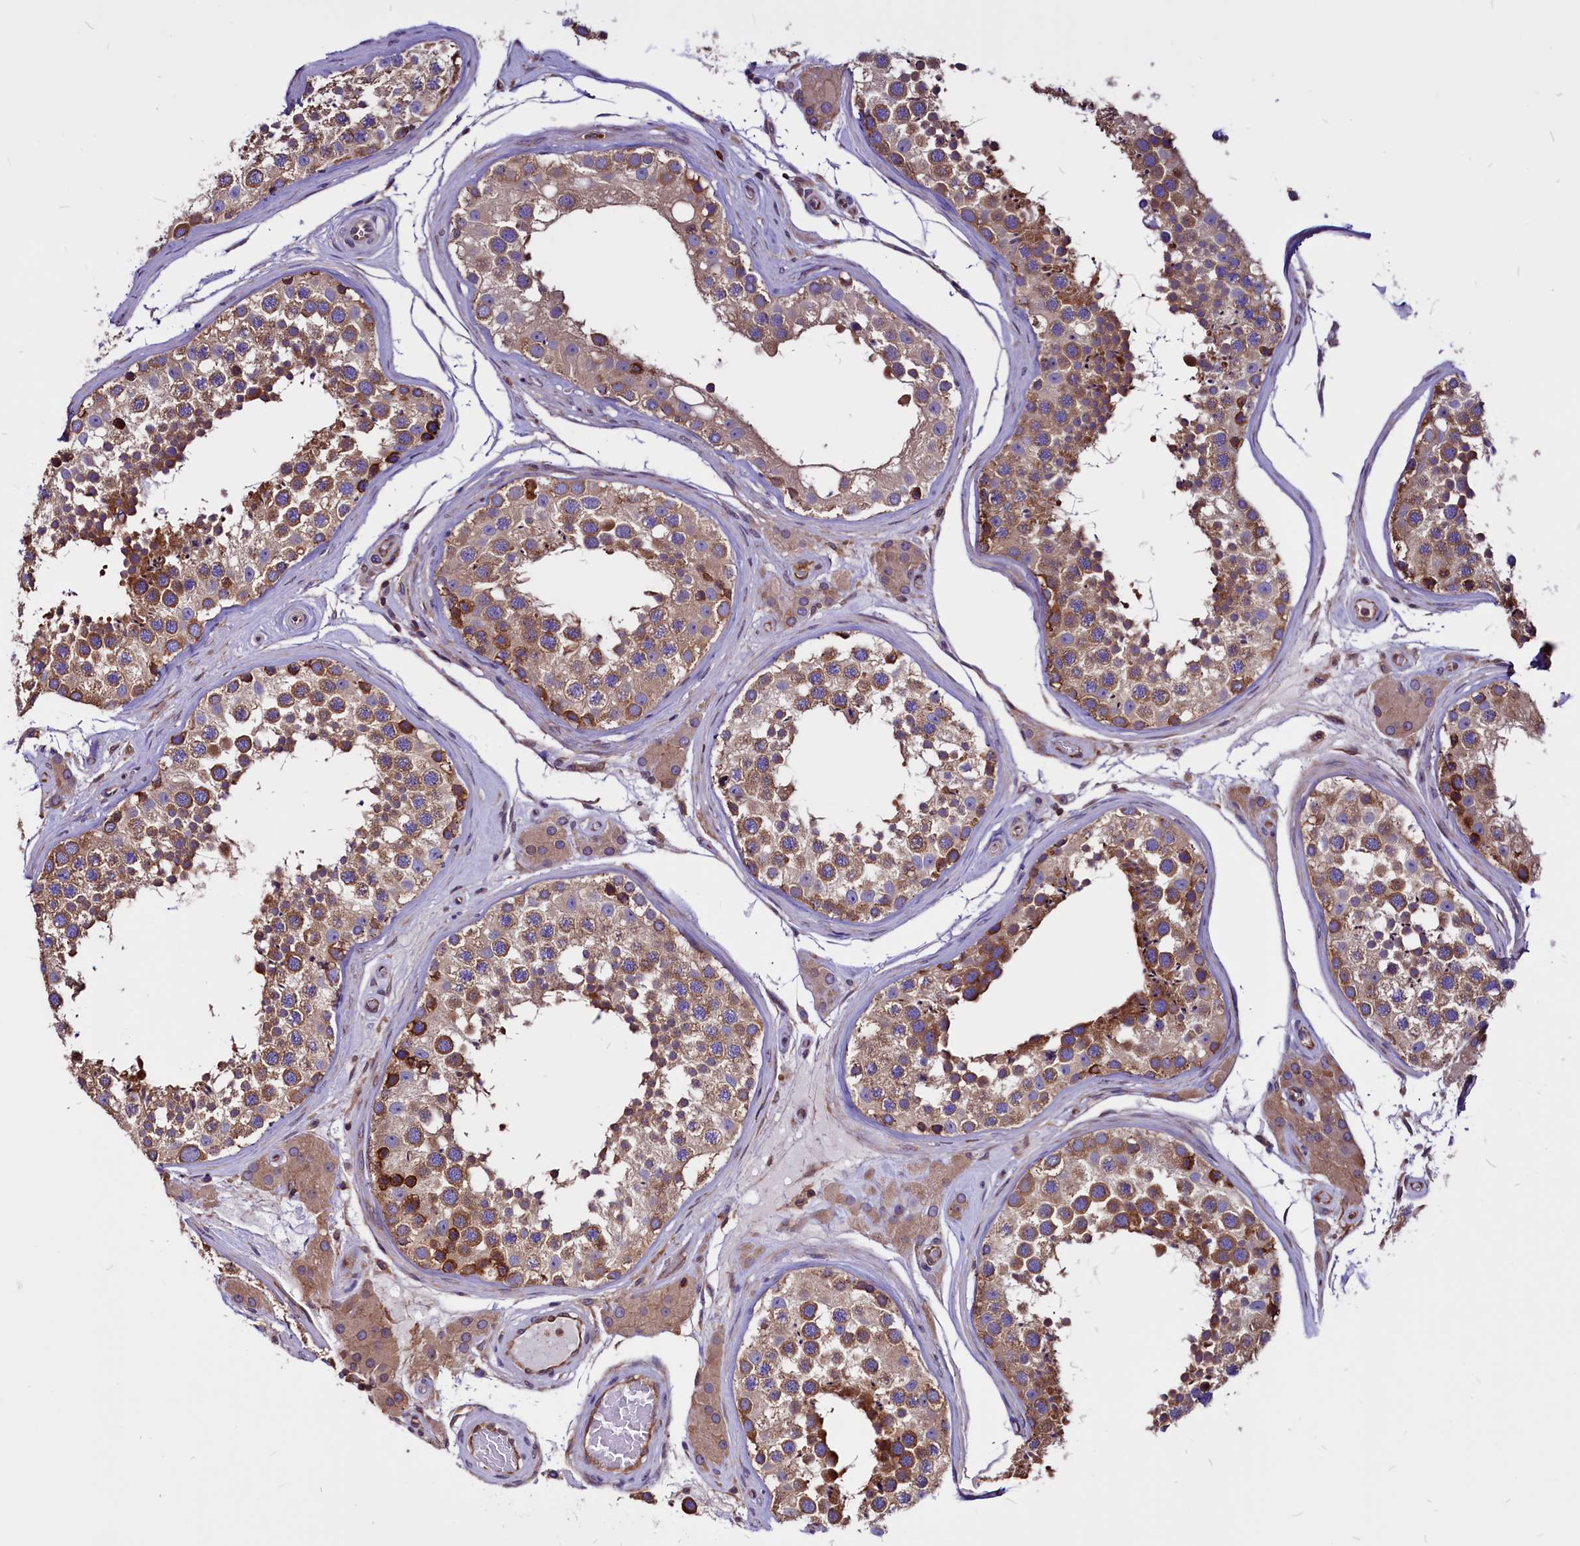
{"staining": {"intensity": "moderate", "quantity": ">75%", "location": "cytoplasmic/membranous"}, "tissue": "testis", "cell_type": "Cells in seminiferous ducts", "image_type": "normal", "snomed": [{"axis": "morphology", "description": "Normal tissue, NOS"}, {"axis": "topography", "description": "Testis"}], "caption": "About >75% of cells in seminiferous ducts in normal human testis show moderate cytoplasmic/membranous protein staining as visualized by brown immunohistochemical staining.", "gene": "EIF3G", "patient": {"sex": "male", "age": 46}}